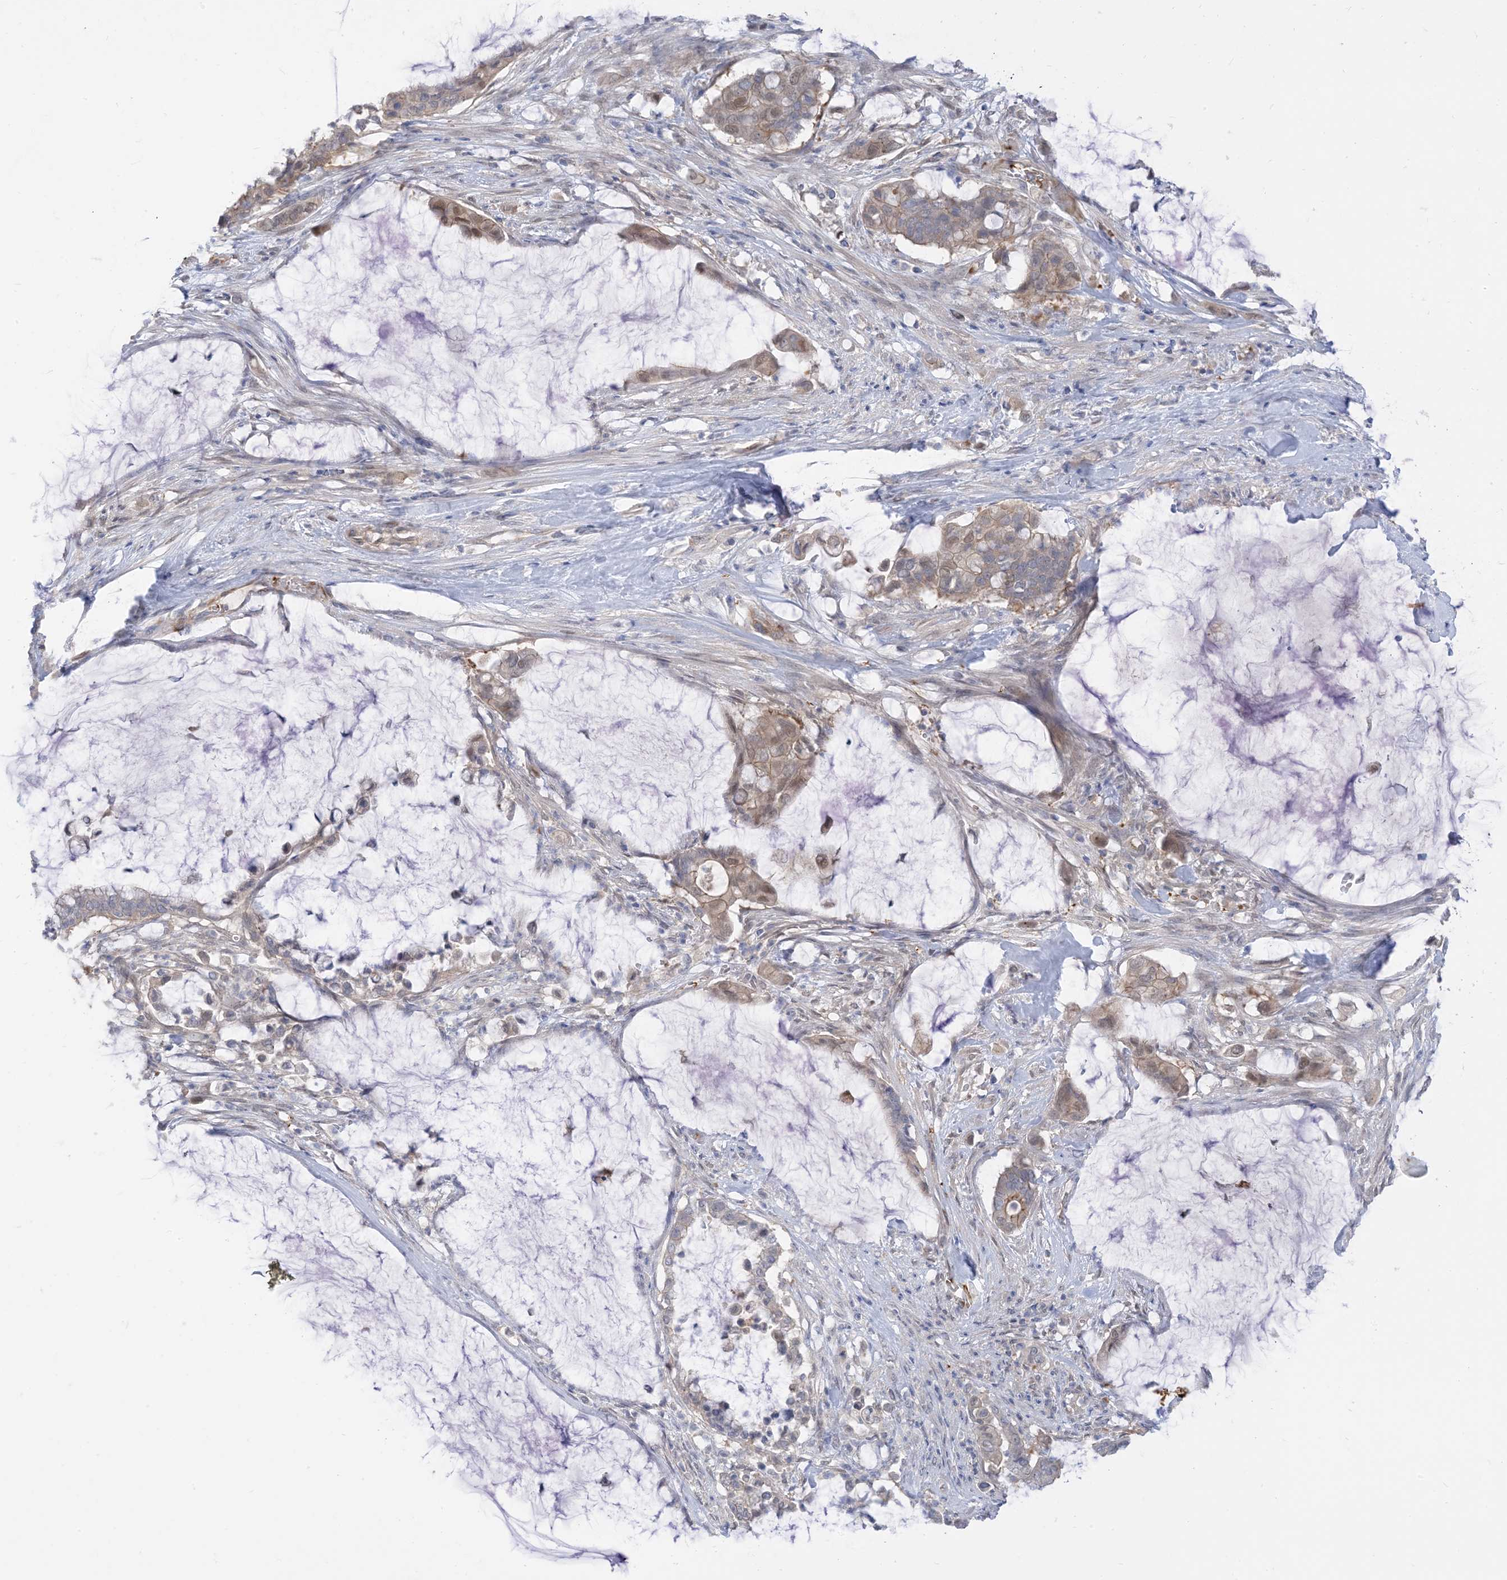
{"staining": {"intensity": "weak", "quantity": "<25%", "location": "cytoplasmic/membranous,nuclear"}, "tissue": "pancreatic cancer", "cell_type": "Tumor cells", "image_type": "cancer", "snomed": [{"axis": "morphology", "description": "Adenocarcinoma, NOS"}, {"axis": "topography", "description": "Pancreas"}], "caption": "This is an immunohistochemistry (IHC) image of human adenocarcinoma (pancreatic). There is no expression in tumor cells.", "gene": "RIN1", "patient": {"sex": "male", "age": 41}}